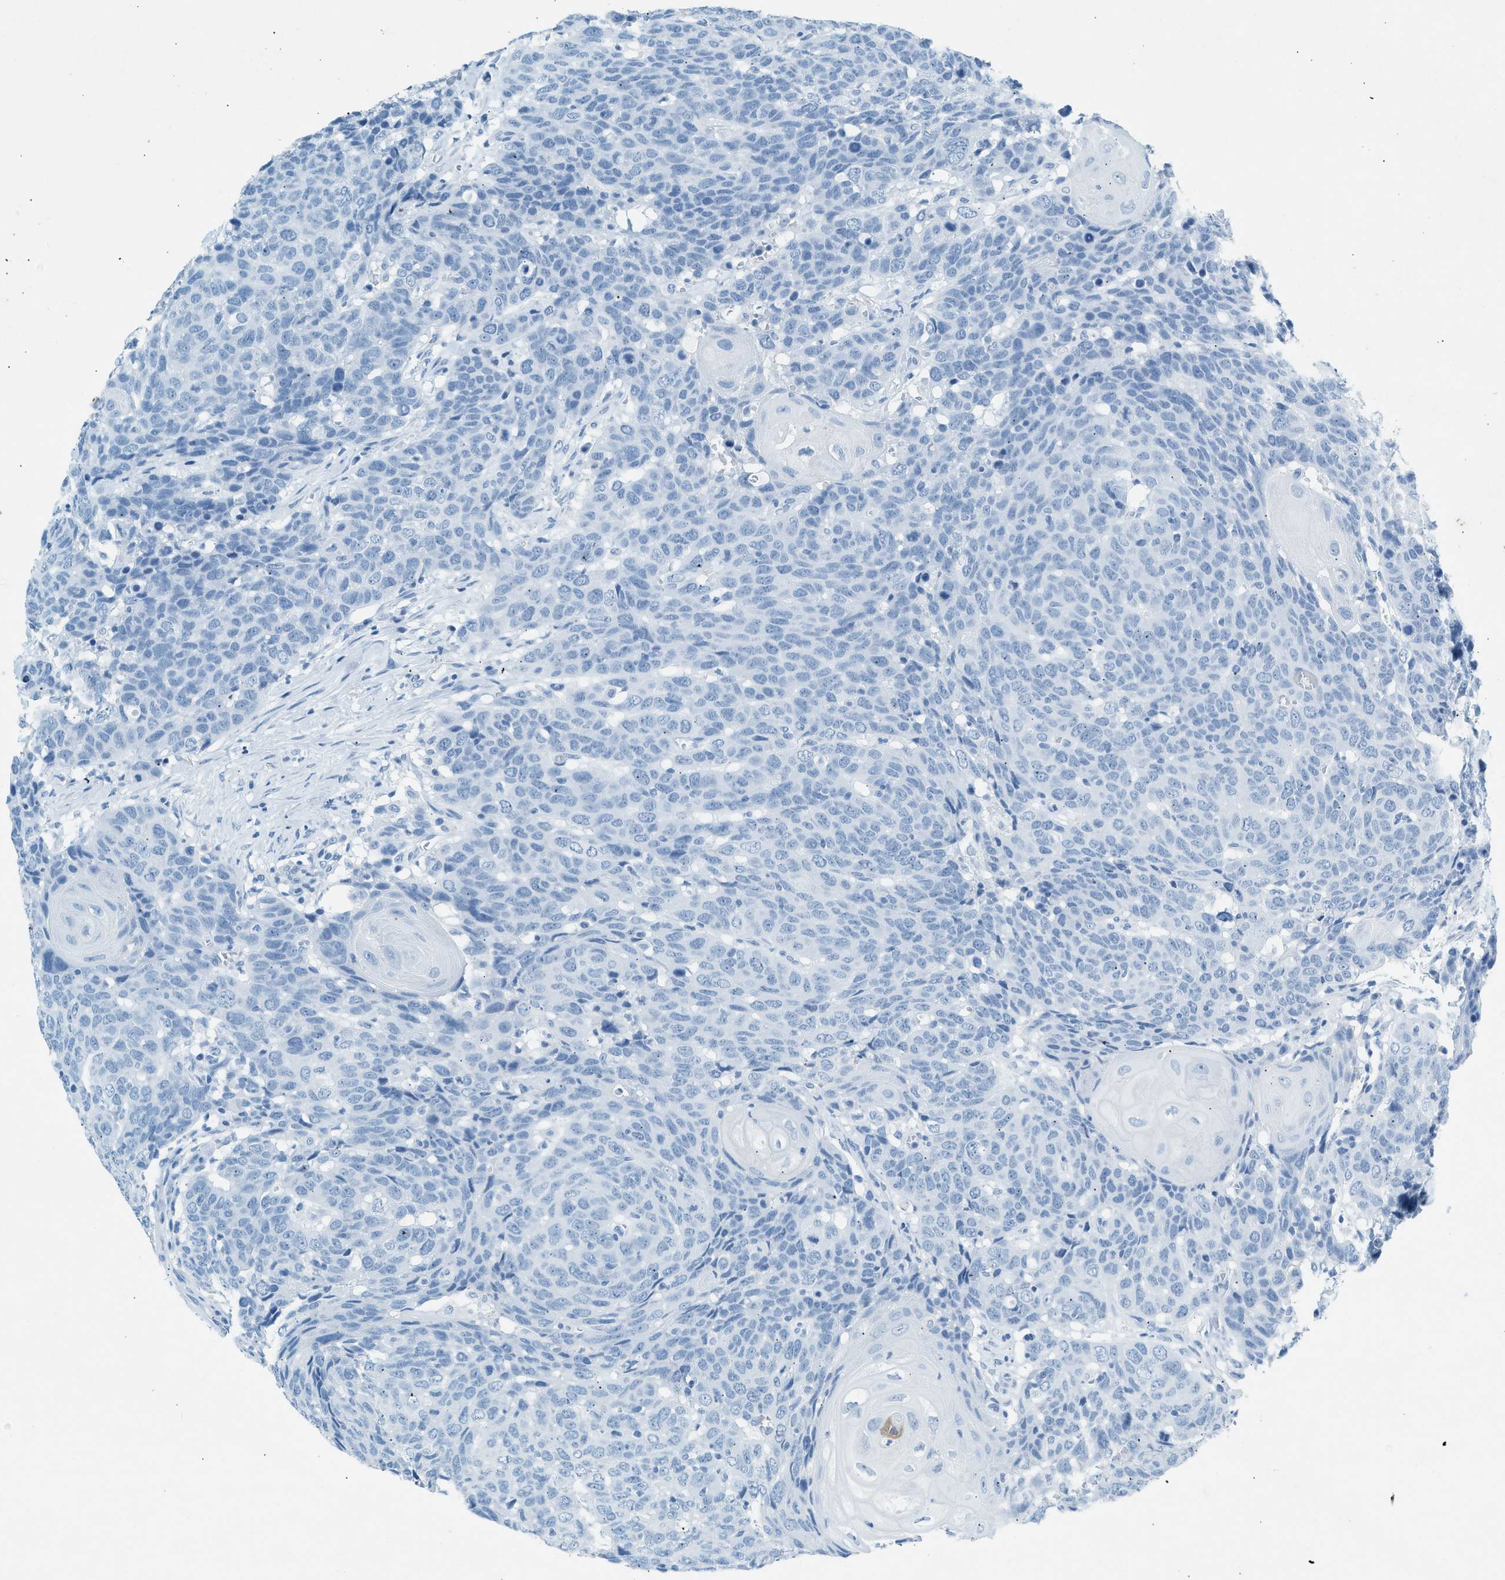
{"staining": {"intensity": "negative", "quantity": "none", "location": "none"}, "tissue": "head and neck cancer", "cell_type": "Tumor cells", "image_type": "cancer", "snomed": [{"axis": "morphology", "description": "Squamous cell carcinoma, NOS"}, {"axis": "topography", "description": "Head-Neck"}], "caption": "Image shows no significant protein positivity in tumor cells of squamous cell carcinoma (head and neck).", "gene": "HHATL", "patient": {"sex": "male", "age": 66}}